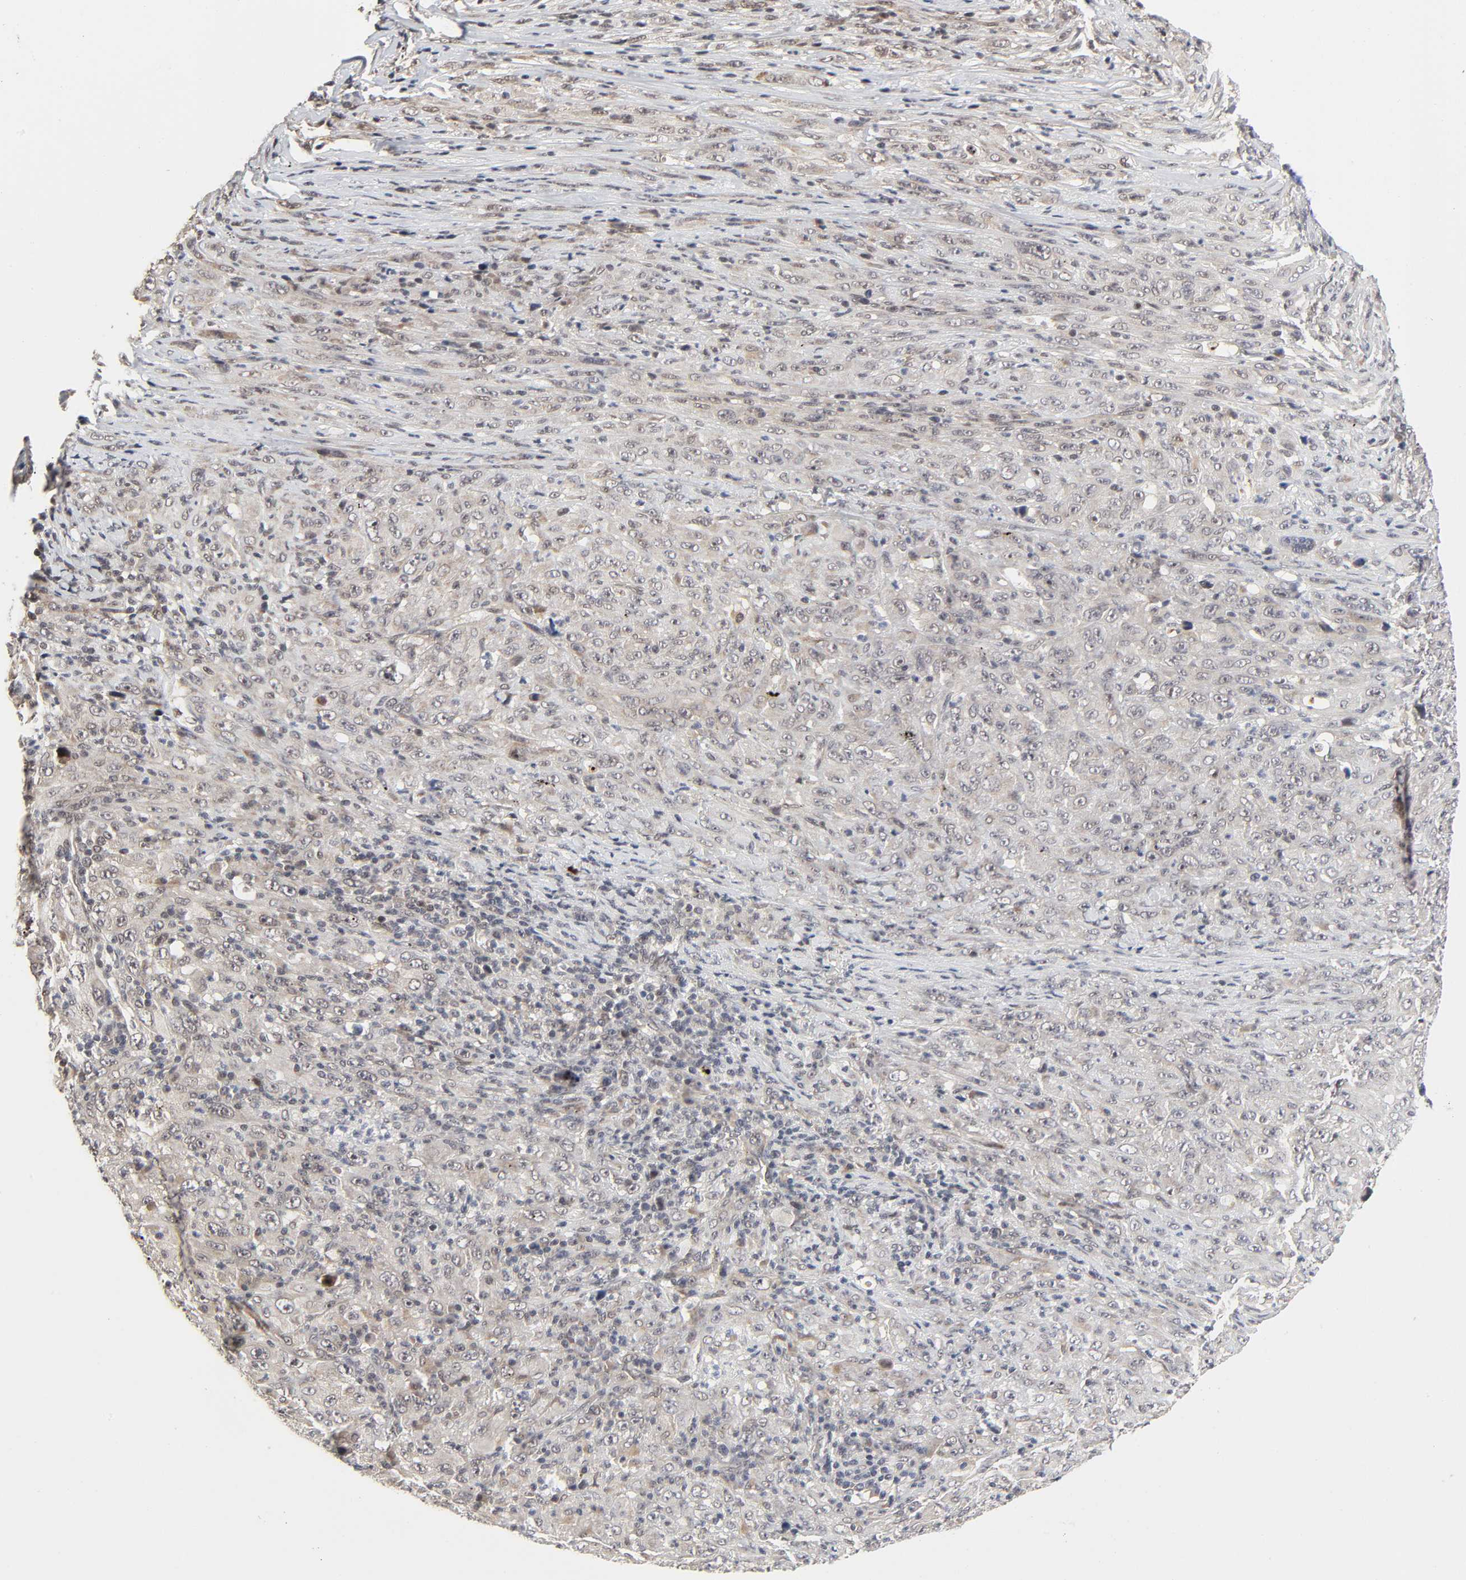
{"staining": {"intensity": "weak", "quantity": "25%-75%", "location": "nuclear"}, "tissue": "melanoma", "cell_type": "Tumor cells", "image_type": "cancer", "snomed": [{"axis": "morphology", "description": "Malignant melanoma, Metastatic site"}, {"axis": "topography", "description": "Skin"}], "caption": "Human malignant melanoma (metastatic site) stained with a brown dye reveals weak nuclear positive positivity in about 25%-75% of tumor cells.", "gene": "ZKSCAN8", "patient": {"sex": "female", "age": 56}}